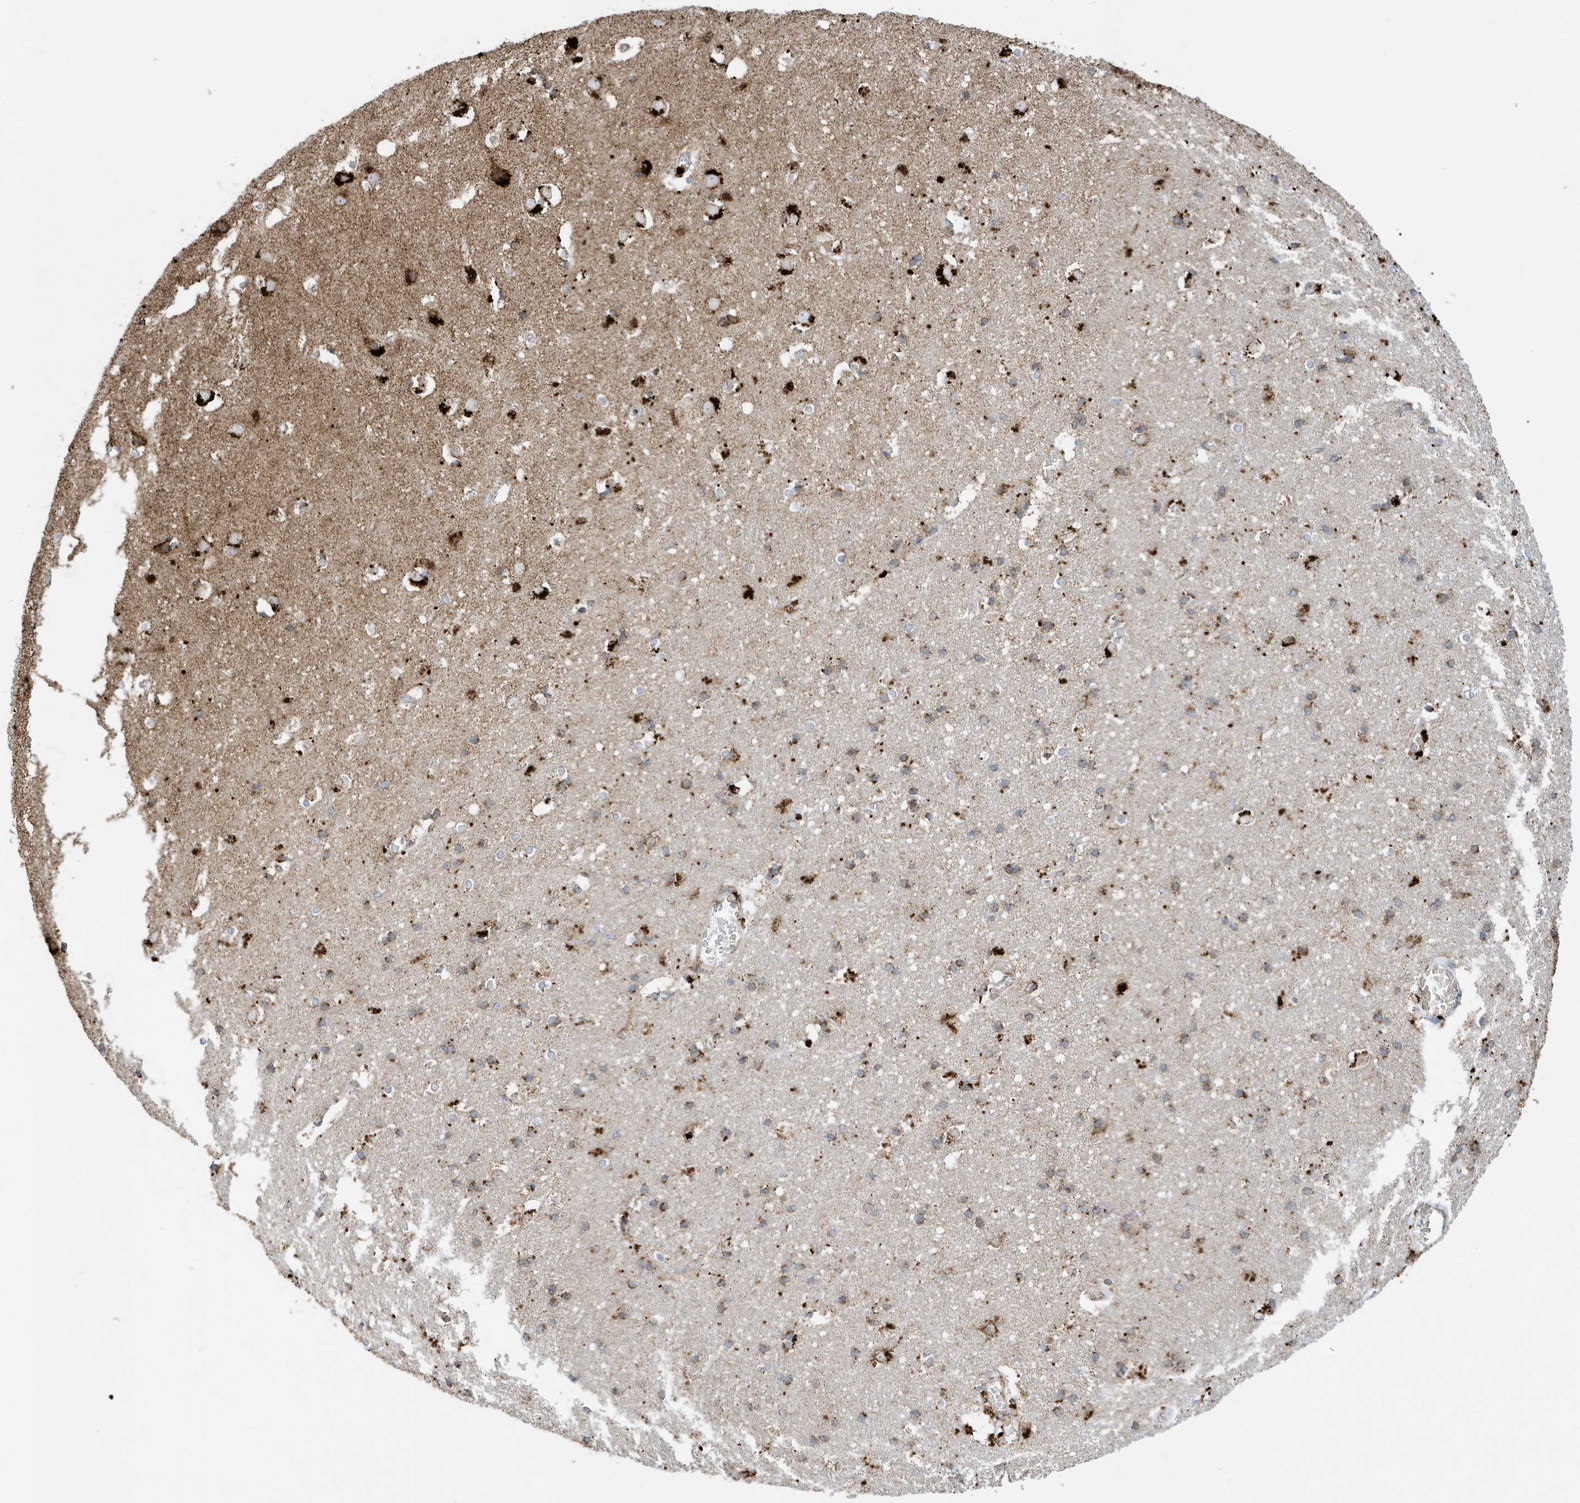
{"staining": {"intensity": "moderate", "quantity": ">75%", "location": "cytoplasmic/membranous"}, "tissue": "cerebral cortex", "cell_type": "Endothelial cells", "image_type": "normal", "snomed": [{"axis": "morphology", "description": "Normal tissue, NOS"}, {"axis": "topography", "description": "Cerebral cortex"}], "caption": "Immunohistochemistry (IHC) micrograph of unremarkable cerebral cortex: cerebral cortex stained using immunohistochemistry displays medium levels of moderate protein expression localized specifically in the cytoplasmic/membranous of endothelial cells, appearing as a cytoplasmic/membranous brown color.", "gene": "ATP5ME", "patient": {"sex": "male", "age": 54}}